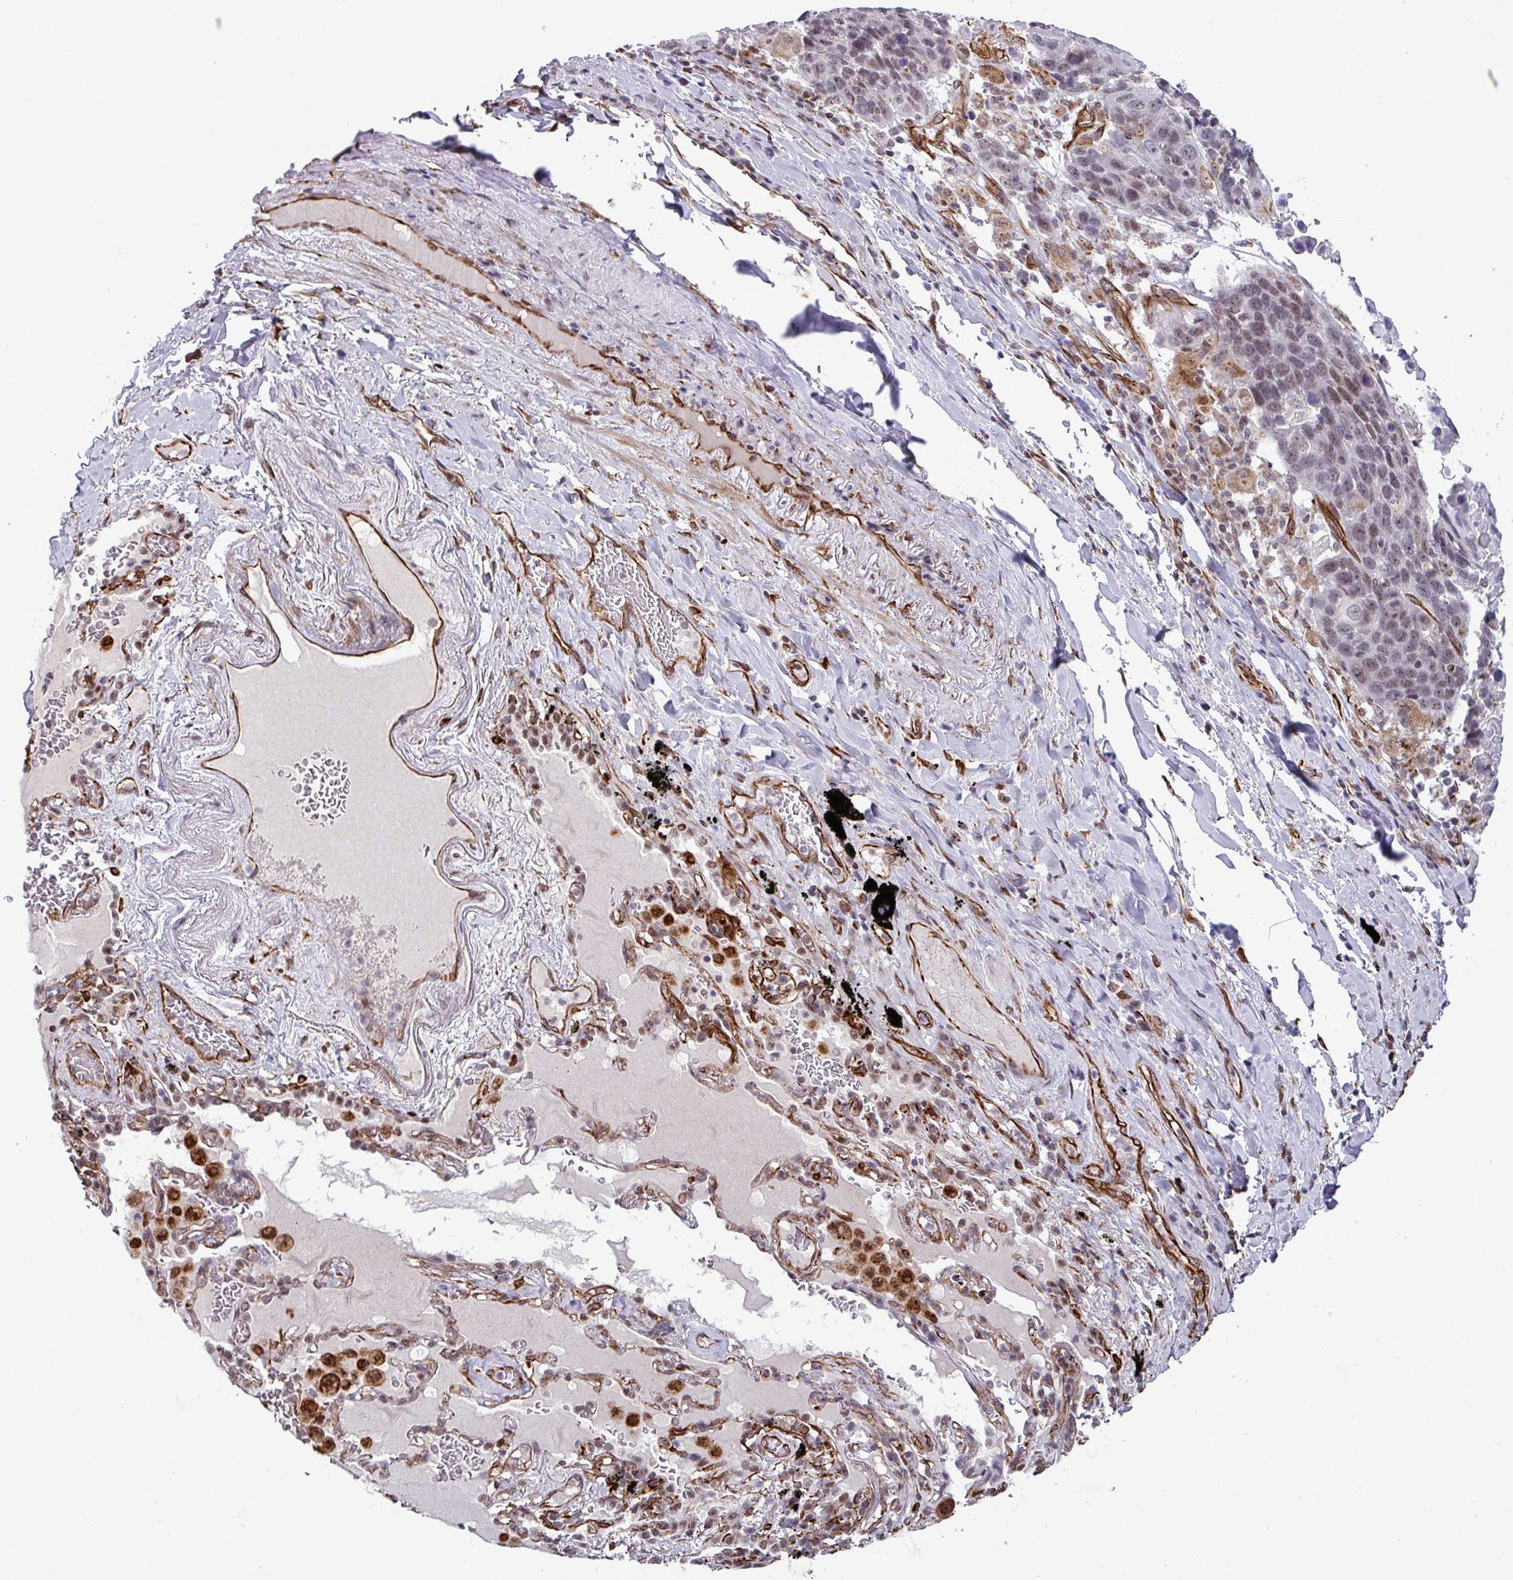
{"staining": {"intensity": "weak", "quantity": "25%-75%", "location": "nuclear"}, "tissue": "lung cancer", "cell_type": "Tumor cells", "image_type": "cancer", "snomed": [{"axis": "morphology", "description": "Squamous cell carcinoma, NOS"}, {"axis": "topography", "description": "Lung"}], "caption": "Lung cancer tissue shows weak nuclear positivity in approximately 25%-75% of tumor cells, visualized by immunohistochemistry. The protein is shown in brown color, while the nuclei are stained blue.", "gene": "CHD3", "patient": {"sex": "male", "age": 66}}